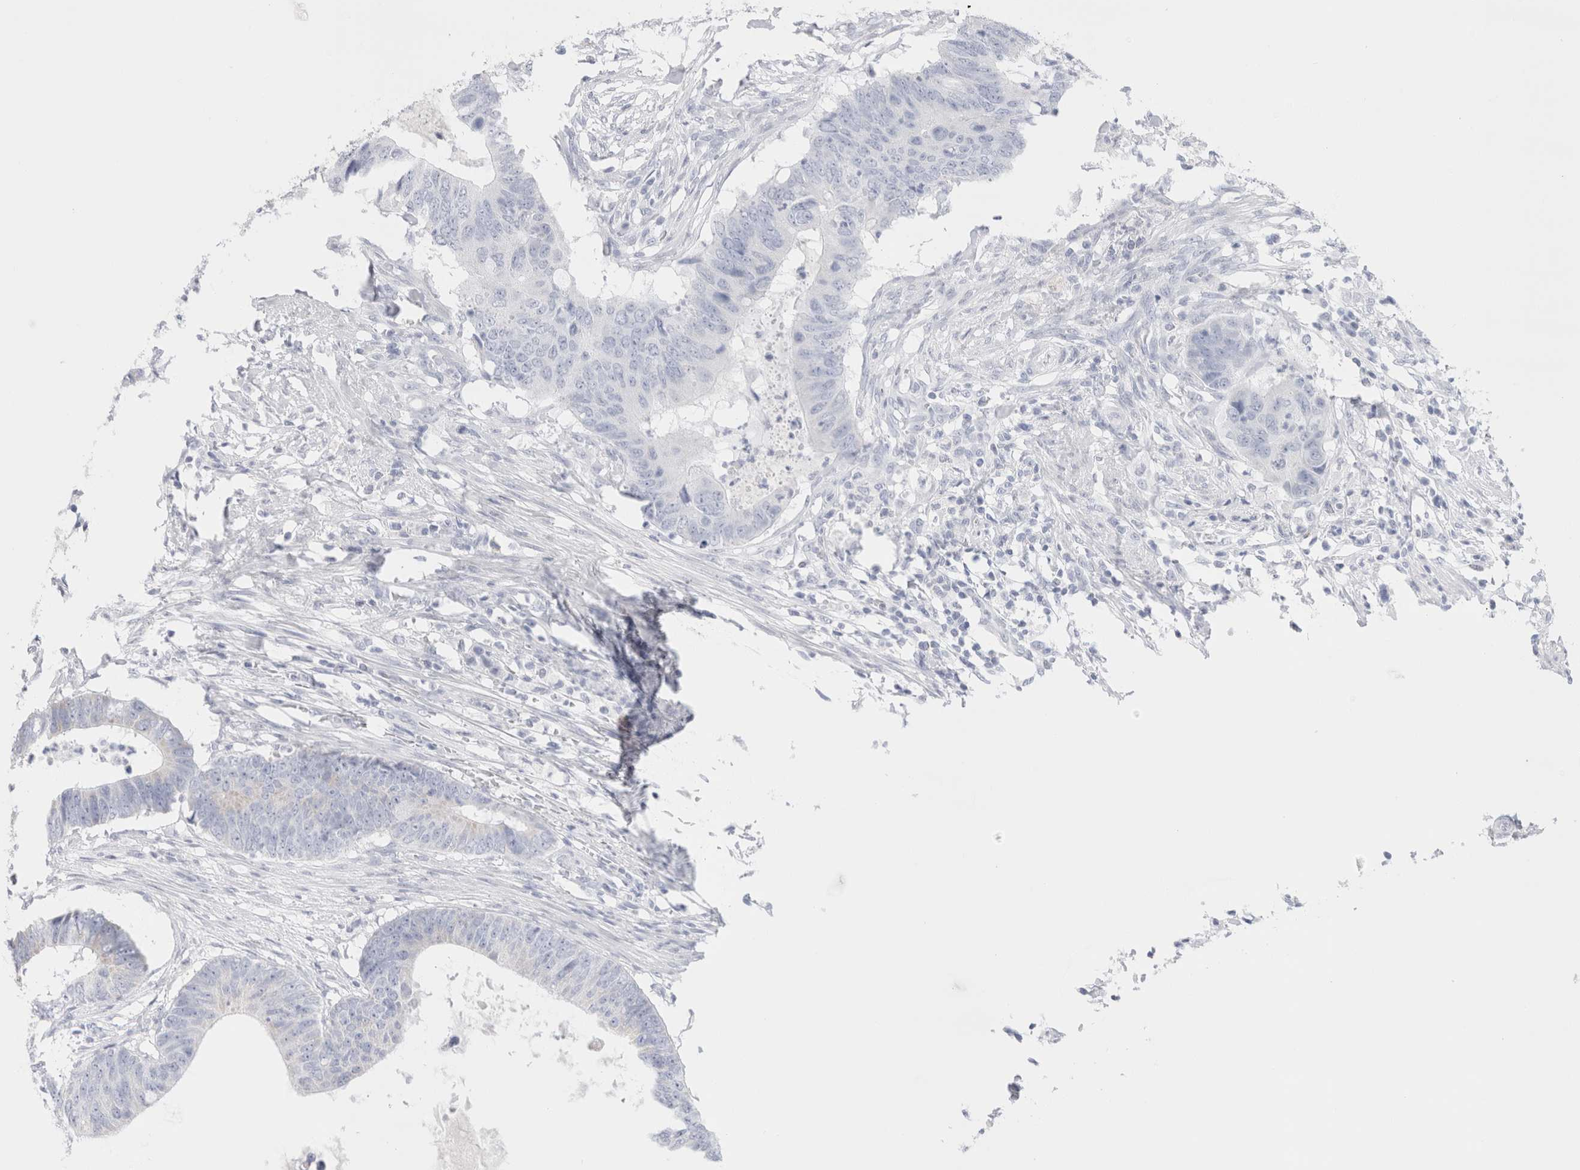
{"staining": {"intensity": "negative", "quantity": "none", "location": "none"}, "tissue": "colorectal cancer", "cell_type": "Tumor cells", "image_type": "cancer", "snomed": [{"axis": "morphology", "description": "Adenocarcinoma, NOS"}, {"axis": "topography", "description": "Colon"}], "caption": "There is no significant positivity in tumor cells of adenocarcinoma (colorectal).", "gene": "ECHDC2", "patient": {"sex": "male", "age": 56}}